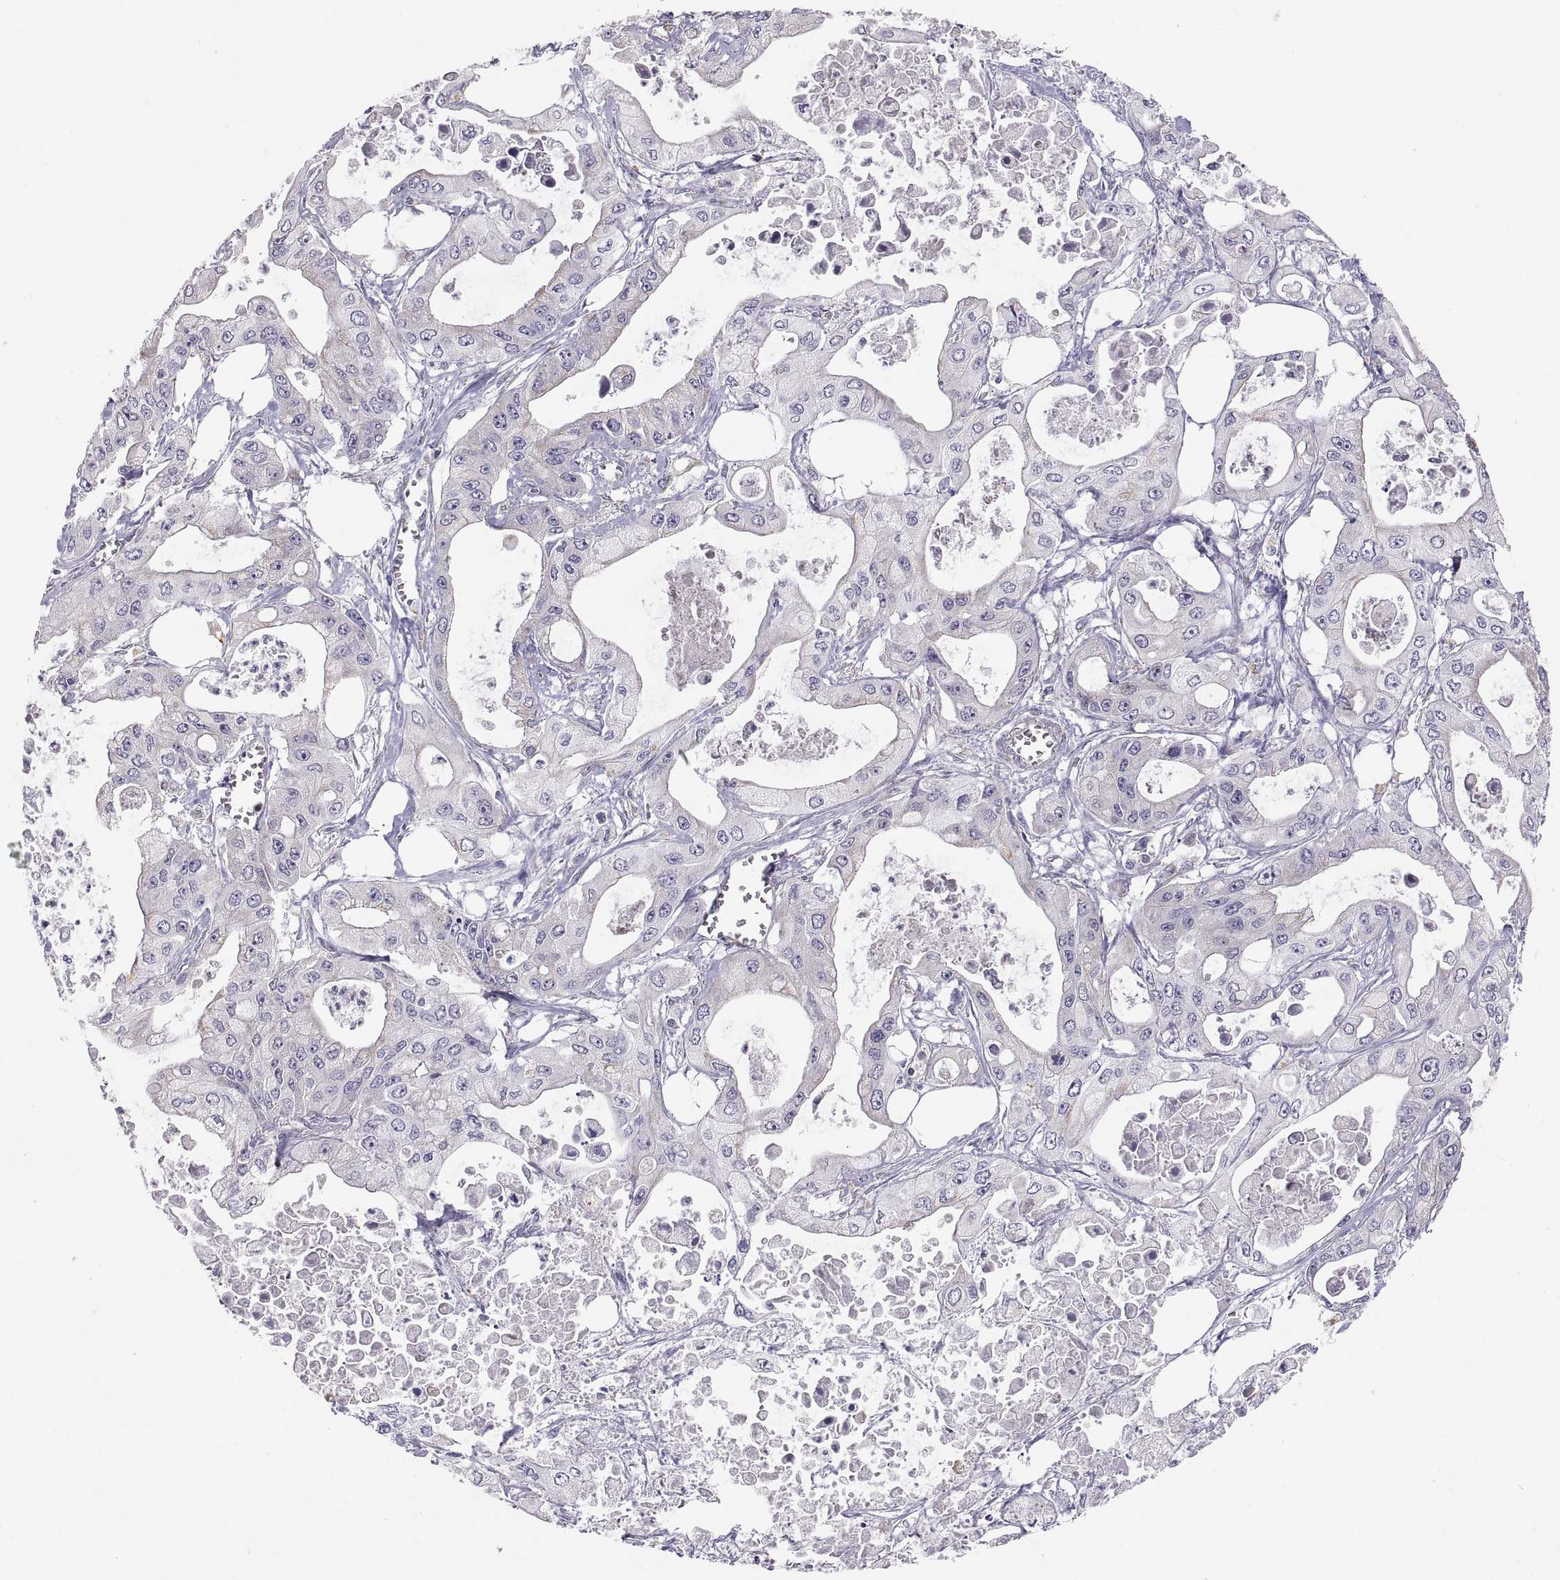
{"staining": {"intensity": "negative", "quantity": "none", "location": "none"}, "tissue": "pancreatic cancer", "cell_type": "Tumor cells", "image_type": "cancer", "snomed": [{"axis": "morphology", "description": "Adenocarcinoma, NOS"}, {"axis": "topography", "description": "Pancreas"}], "caption": "DAB immunohistochemical staining of pancreatic adenocarcinoma demonstrates no significant staining in tumor cells.", "gene": "TNNC1", "patient": {"sex": "male", "age": 70}}